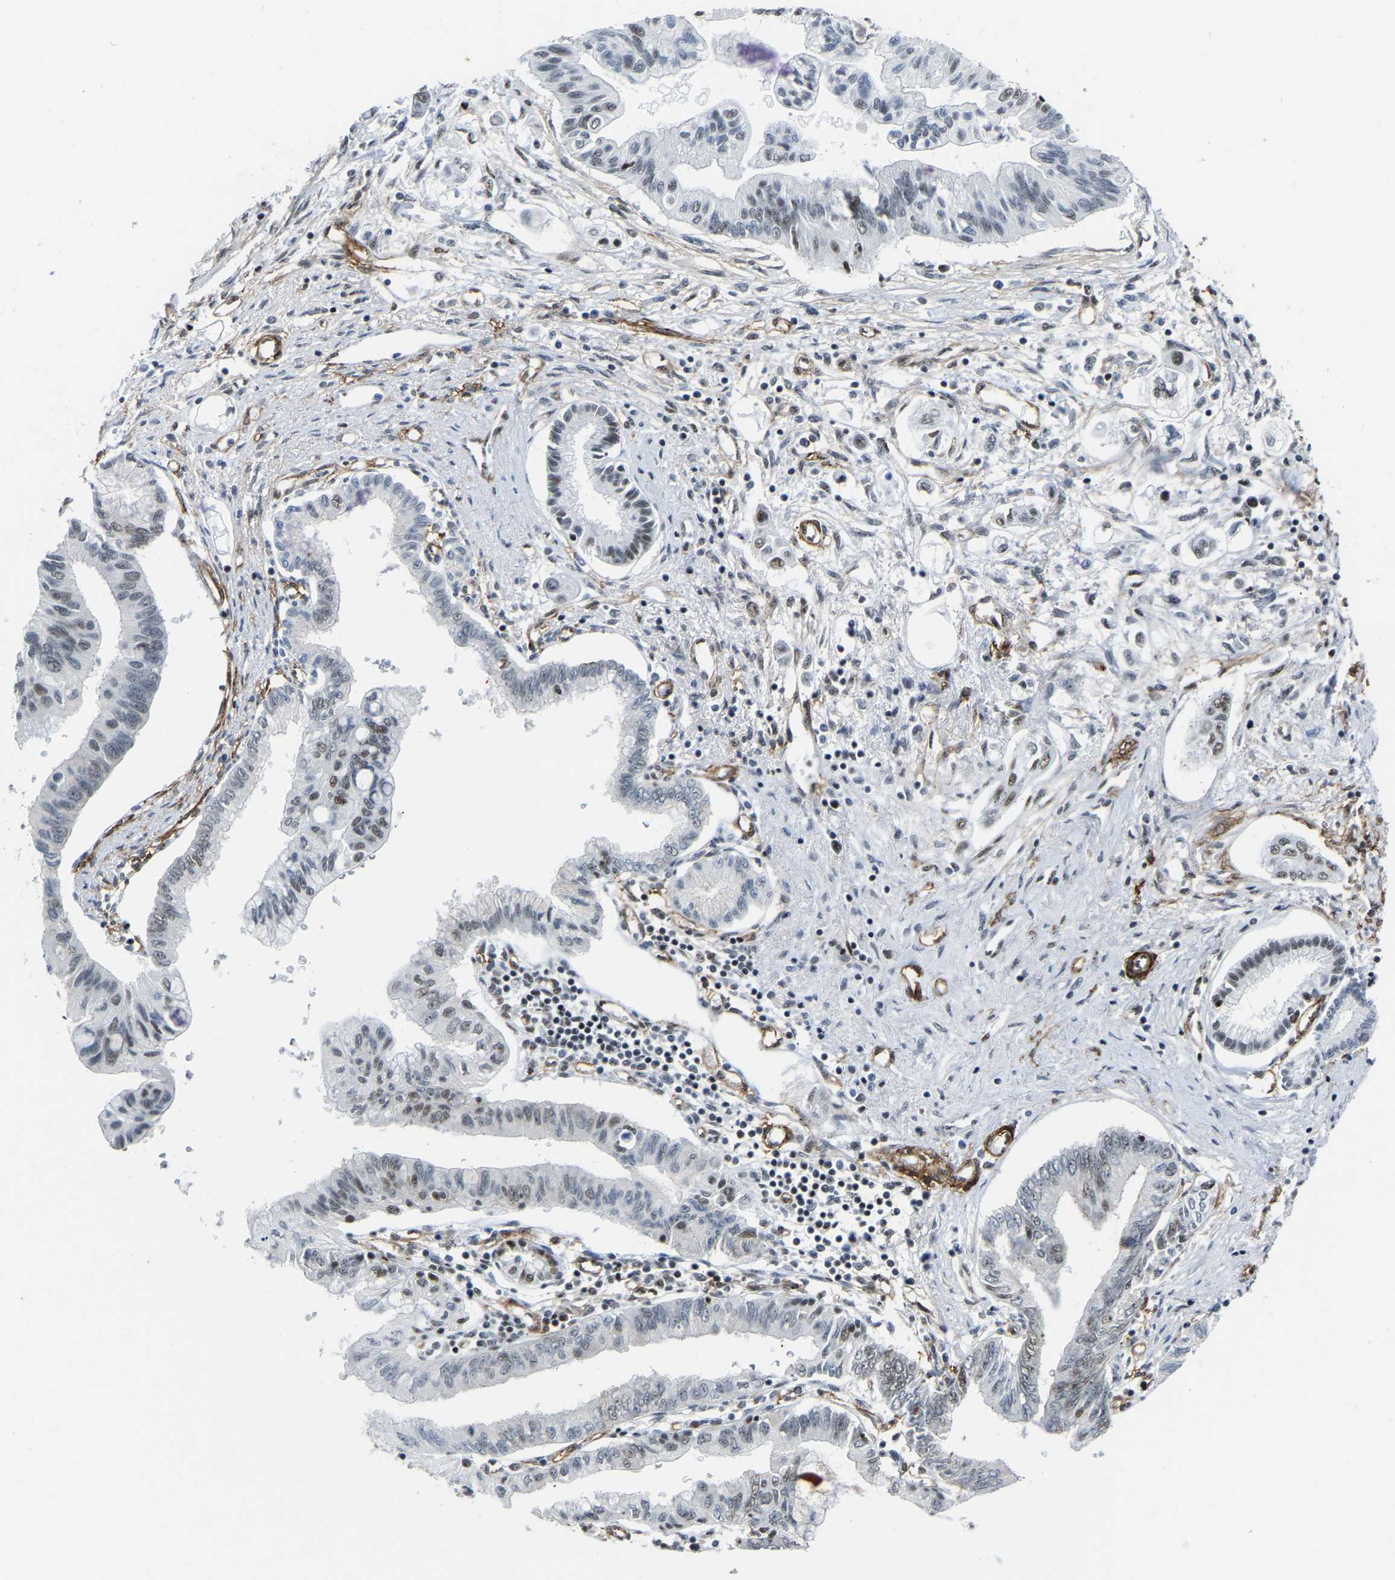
{"staining": {"intensity": "weak", "quantity": "25%-75%", "location": "nuclear"}, "tissue": "pancreatic cancer", "cell_type": "Tumor cells", "image_type": "cancer", "snomed": [{"axis": "morphology", "description": "Adenocarcinoma, NOS"}, {"axis": "topography", "description": "Pancreas"}], "caption": "Pancreatic adenocarcinoma stained for a protein (brown) shows weak nuclear positive expression in about 25%-75% of tumor cells.", "gene": "DDX5", "patient": {"sex": "female", "age": 77}}